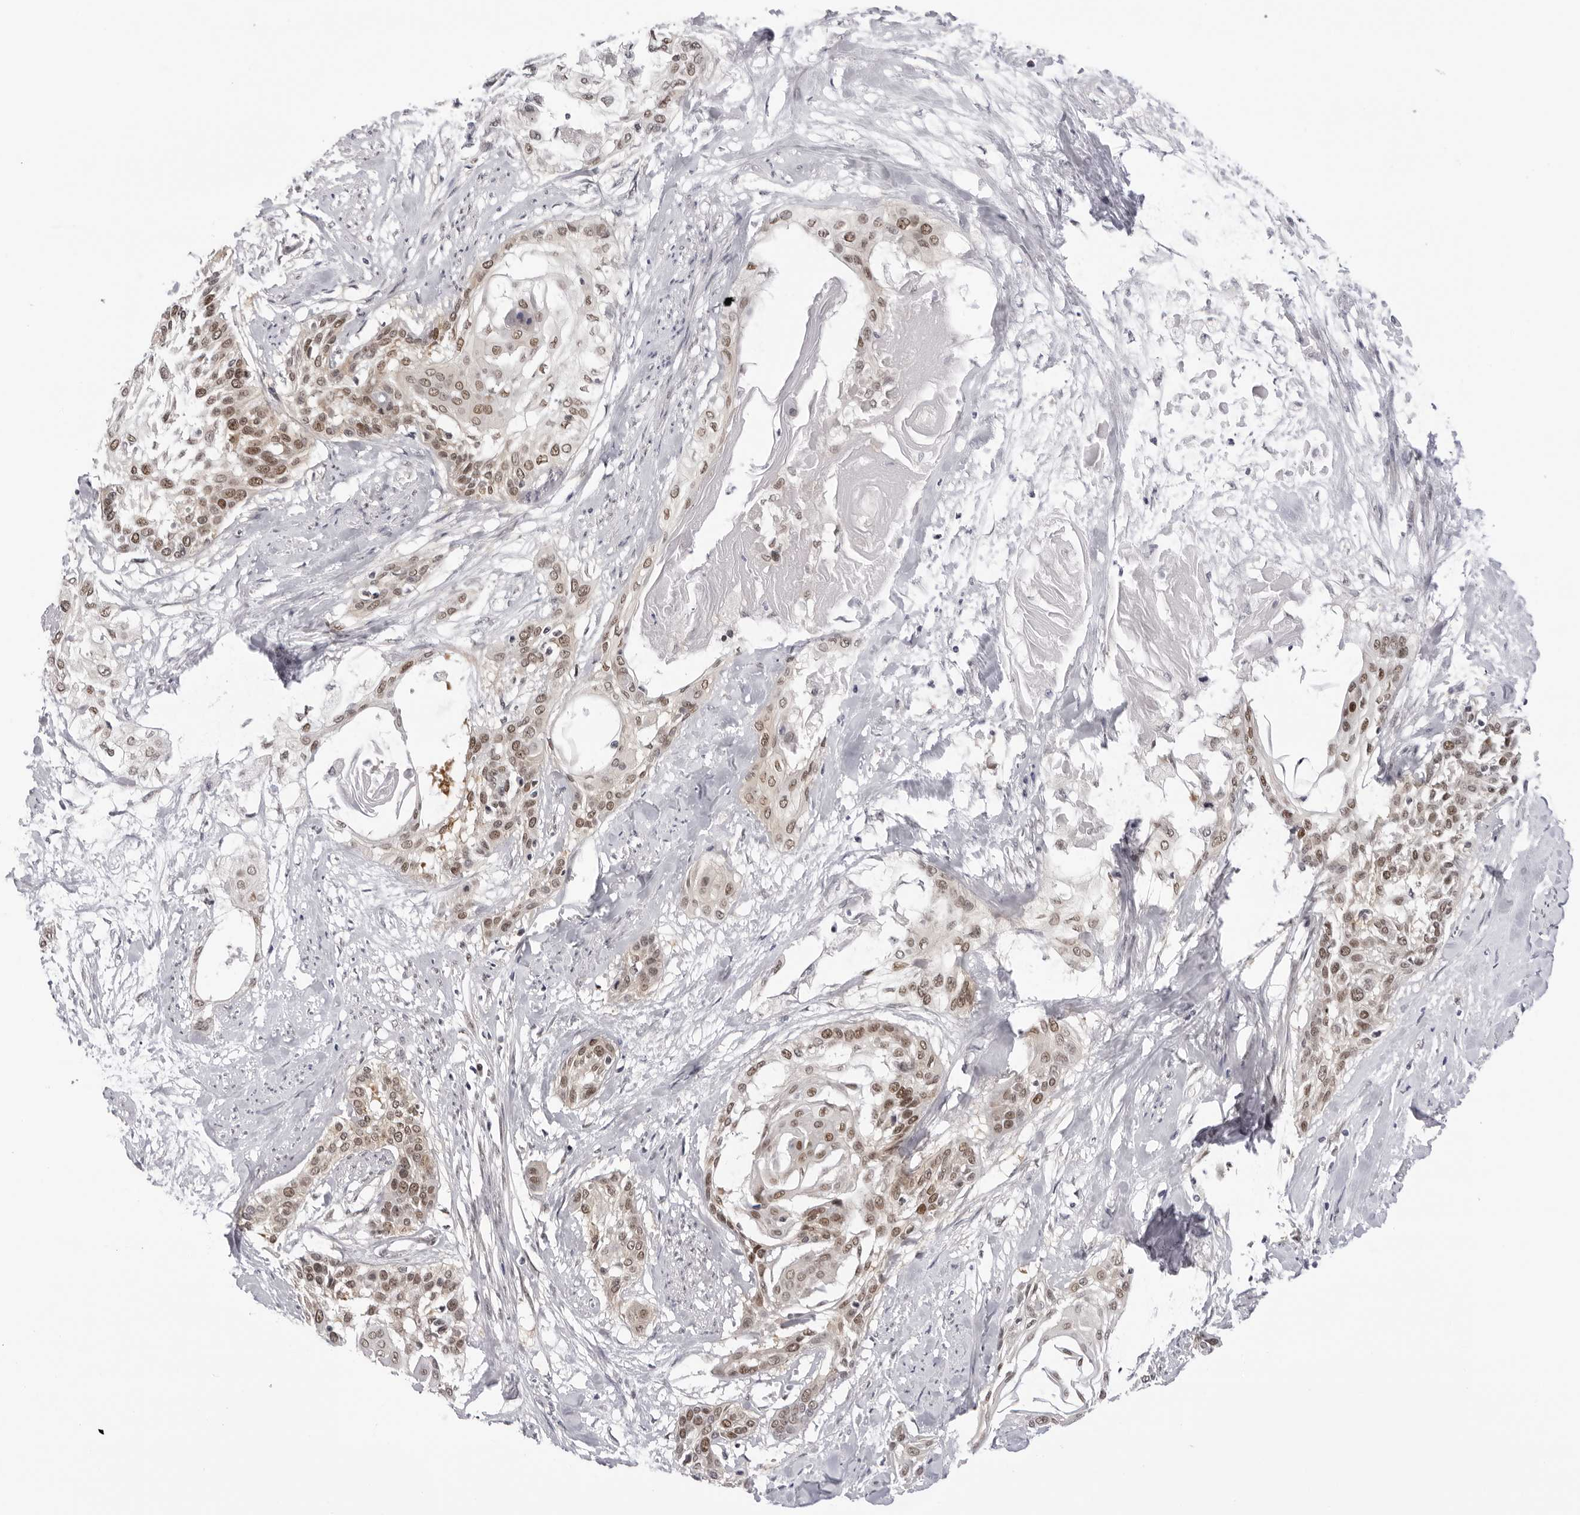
{"staining": {"intensity": "moderate", "quantity": ">75%", "location": "nuclear"}, "tissue": "cervical cancer", "cell_type": "Tumor cells", "image_type": "cancer", "snomed": [{"axis": "morphology", "description": "Squamous cell carcinoma, NOS"}, {"axis": "topography", "description": "Cervix"}], "caption": "A high-resolution micrograph shows immunohistochemistry (IHC) staining of cervical cancer (squamous cell carcinoma), which demonstrates moderate nuclear positivity in approximately >75% of tumor cells. The protein is shown in brown color, while the nuclei are stained blue.", "gene": "WDR77", "patient": {"sex": "female", "age": 57}}